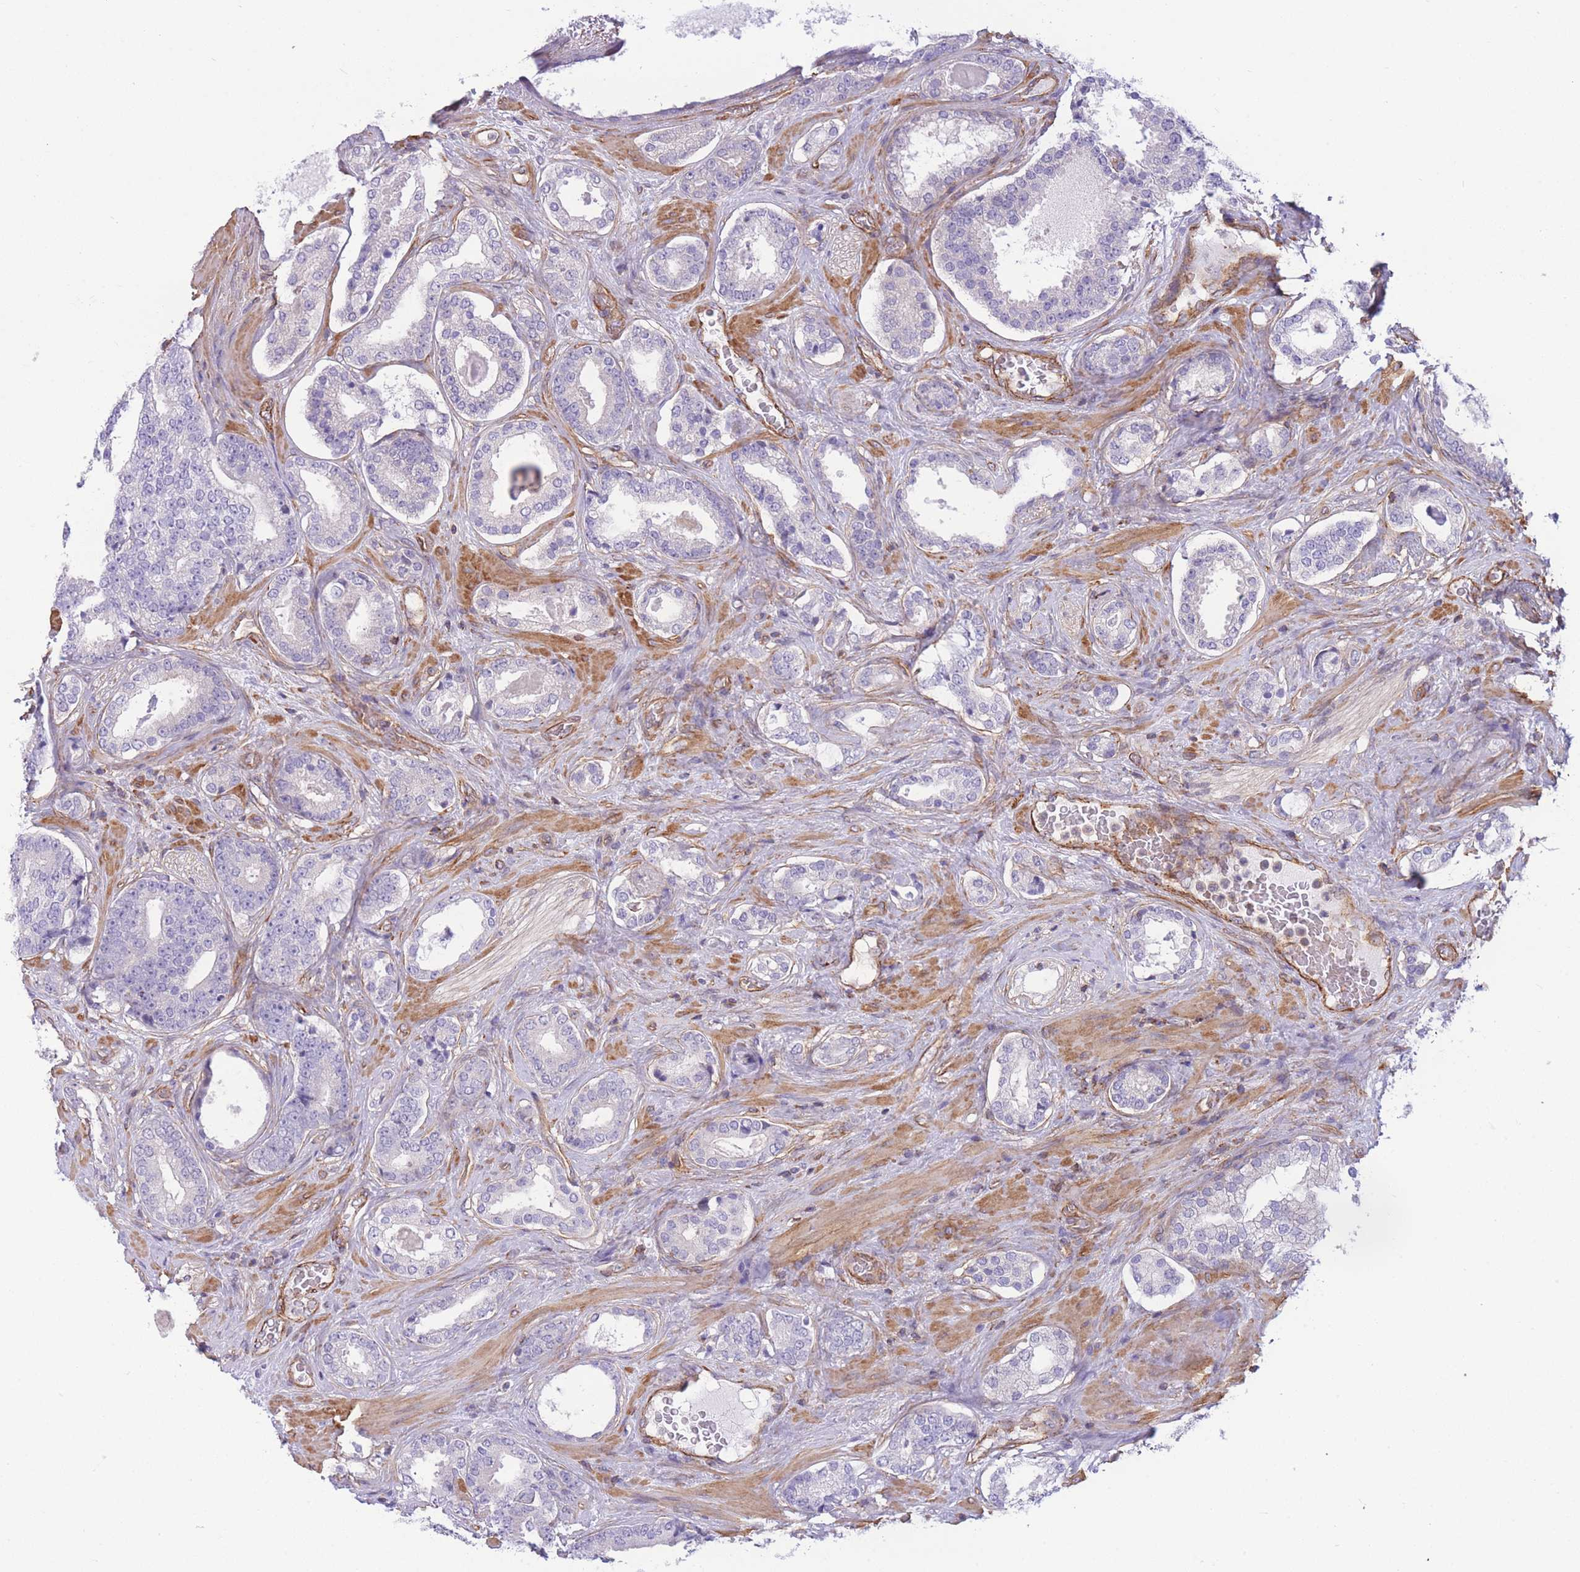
{"staining": {"intensity": "negative", "quantity": "none", "location": "none"}, "tissue": "prostate cancer", "cell_type": "Tumor cells", "image_type": "cancer", "snomed": [{"axis": "morphology", "description": "Adenocarcinoma, High grade"}, {"axis": "topography", "description": "Prostate"}], "caption": "Immunohistochemistry micrograph of neoplastic tissue: prostate cancer (adenocarcinoma (high-grade)) stained with DAB (3,3'-diaminobenzidine) exhibits no significant protein staining in tumor cells.", "gene": "CDC25B", "patient": {"sex": "male", "age": 60}}